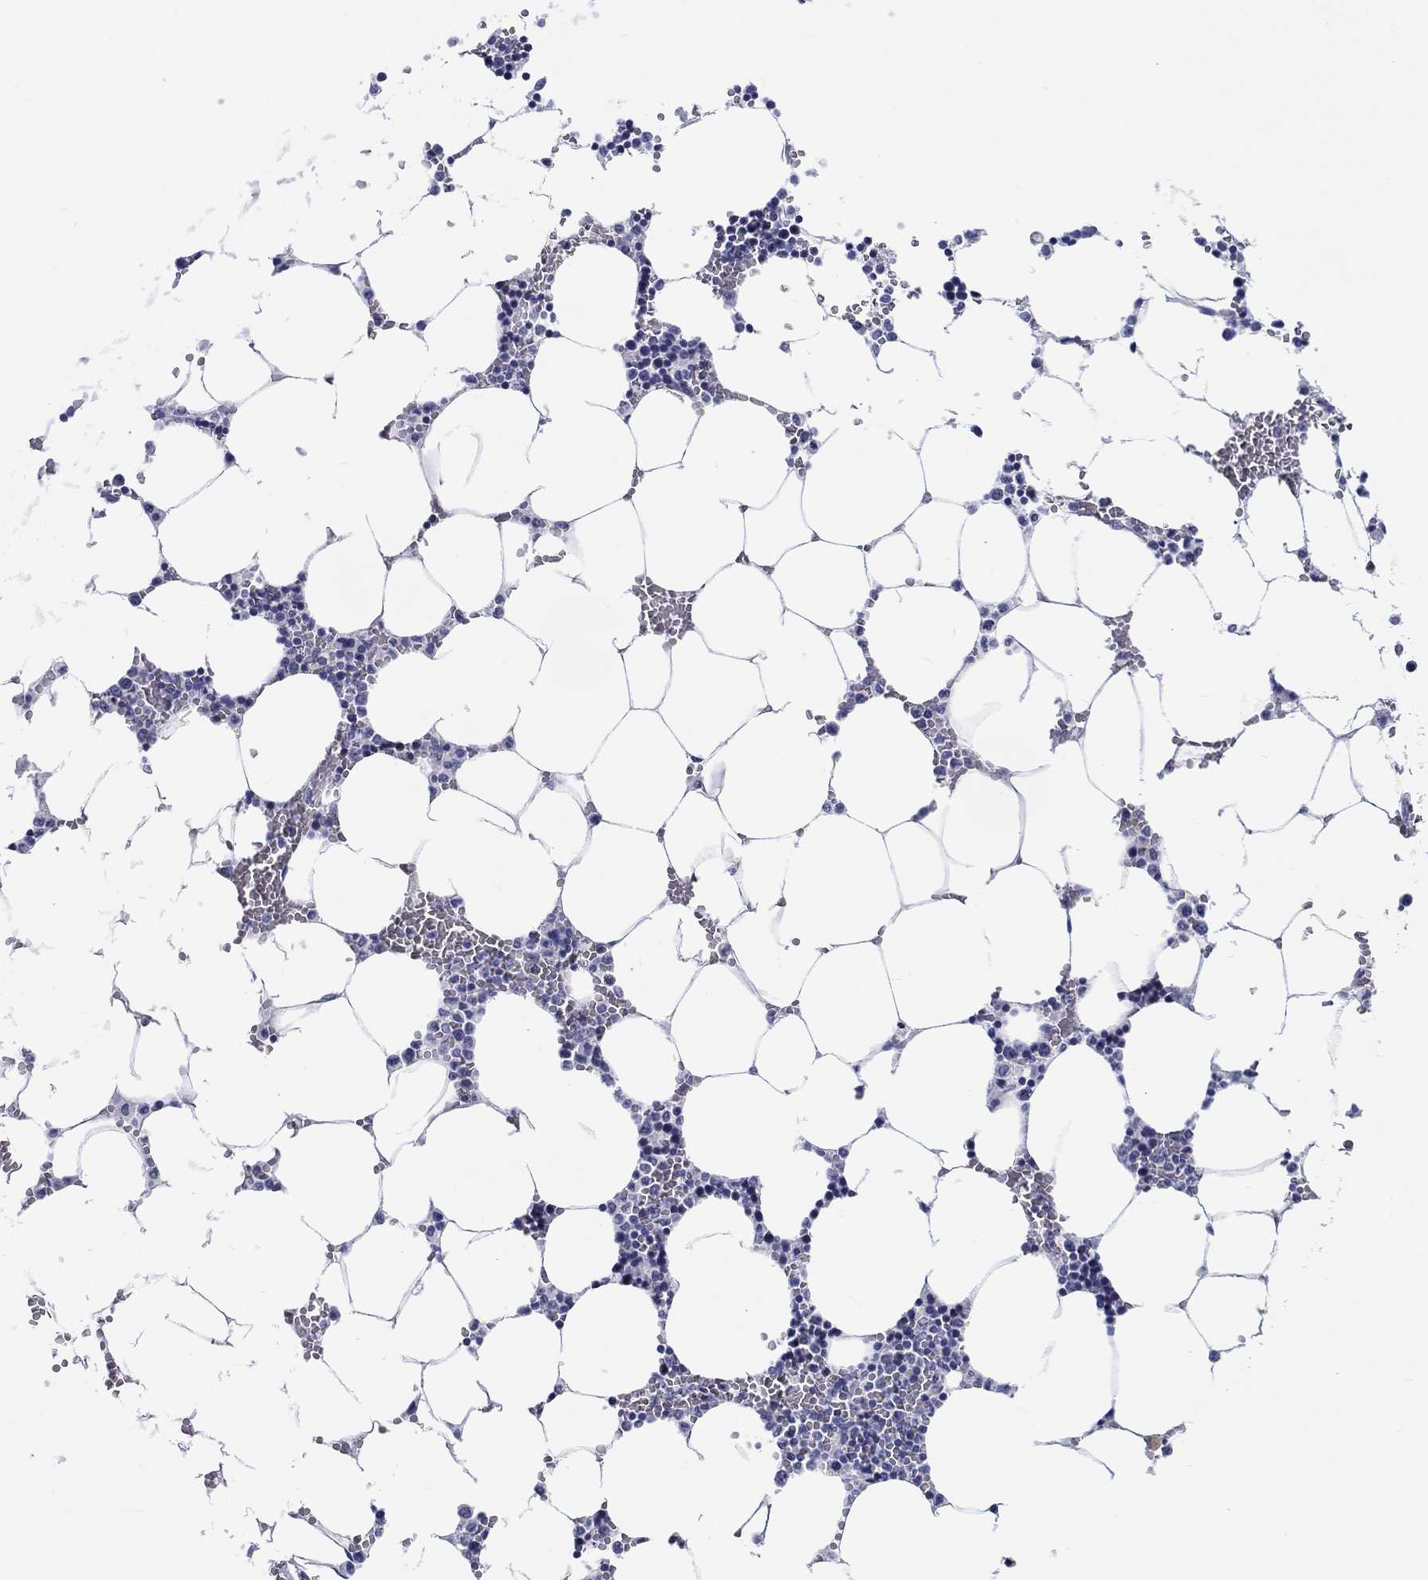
{"staining": {"intensity": "negative", "quantity": "none", "location": "none"}, "tissue": "bone marrow", "cell_type": "Hematopoietic cells", "image_type": "normal", "snomed": [{"axis": "morphology", "description": "Normal tissue, NOS"}, {"axis": "topography", "description": "Bone marrow"}], "caption": "Hematopoietic cells show no significant protein positivity in unremarkable bone marrow. (DAB immunohistochemistry (IHC) with hematoxylin counter stain).", "gene": "H1", "patient": {"sex": "female", "age": 64}}